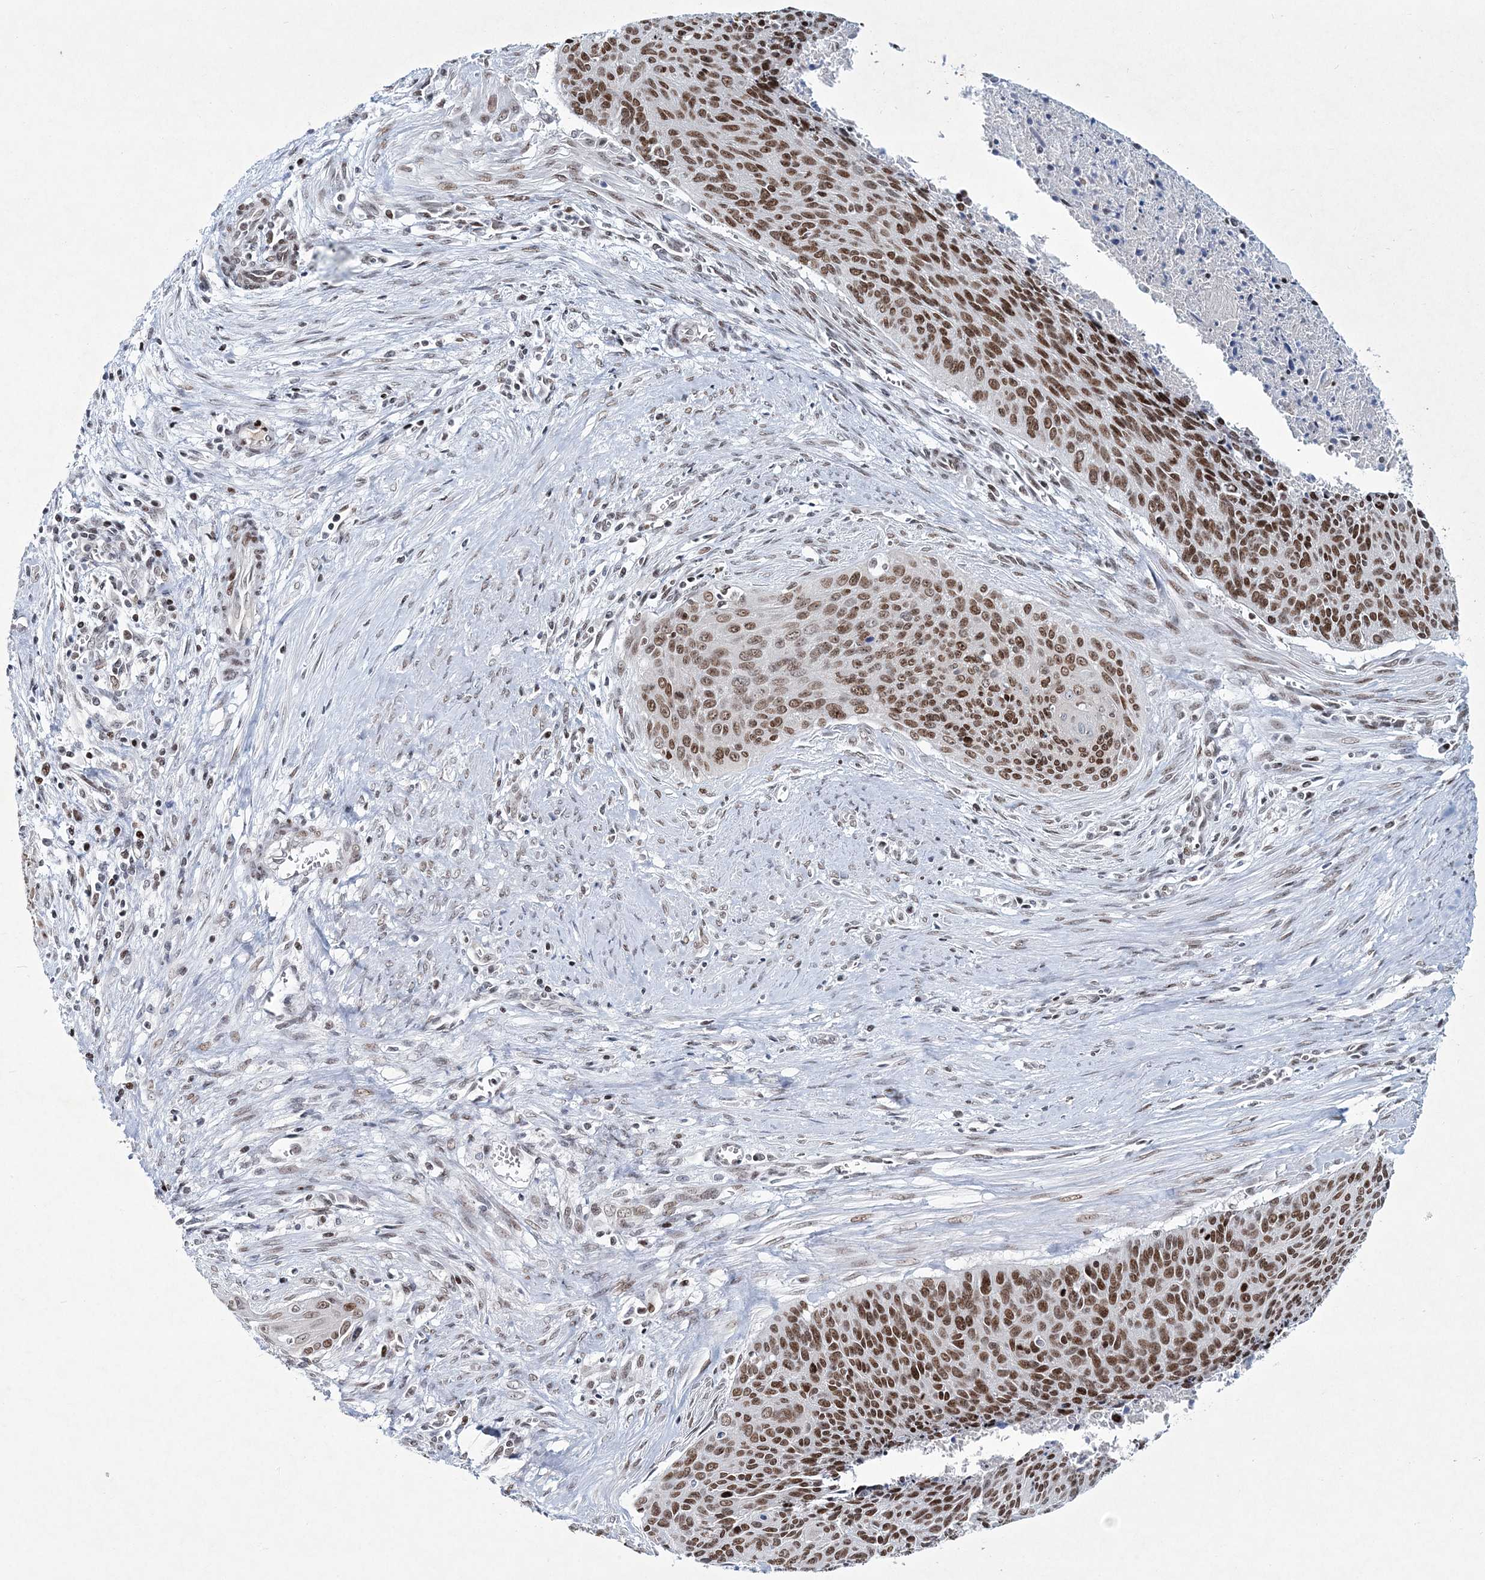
{"staining": {"intensity": "moderate", "quantity": ">75%", "location": "nuclear"}, "tissue": "cervical cancer", "cell_type": "Tumor cells", "image_type": "cancer", "snomed": [{"axis": "morphology", "description": "Squamous cell carcinoma, NOS"}, {"axis": "topography", "description": "Cervix"}], "caption": "Cervical cancer stained with a protein marker demonstrates moderate staining in tumor cells.", "gene": "LRRFIP2", "patient": {"sex": "female", "age": 55}}